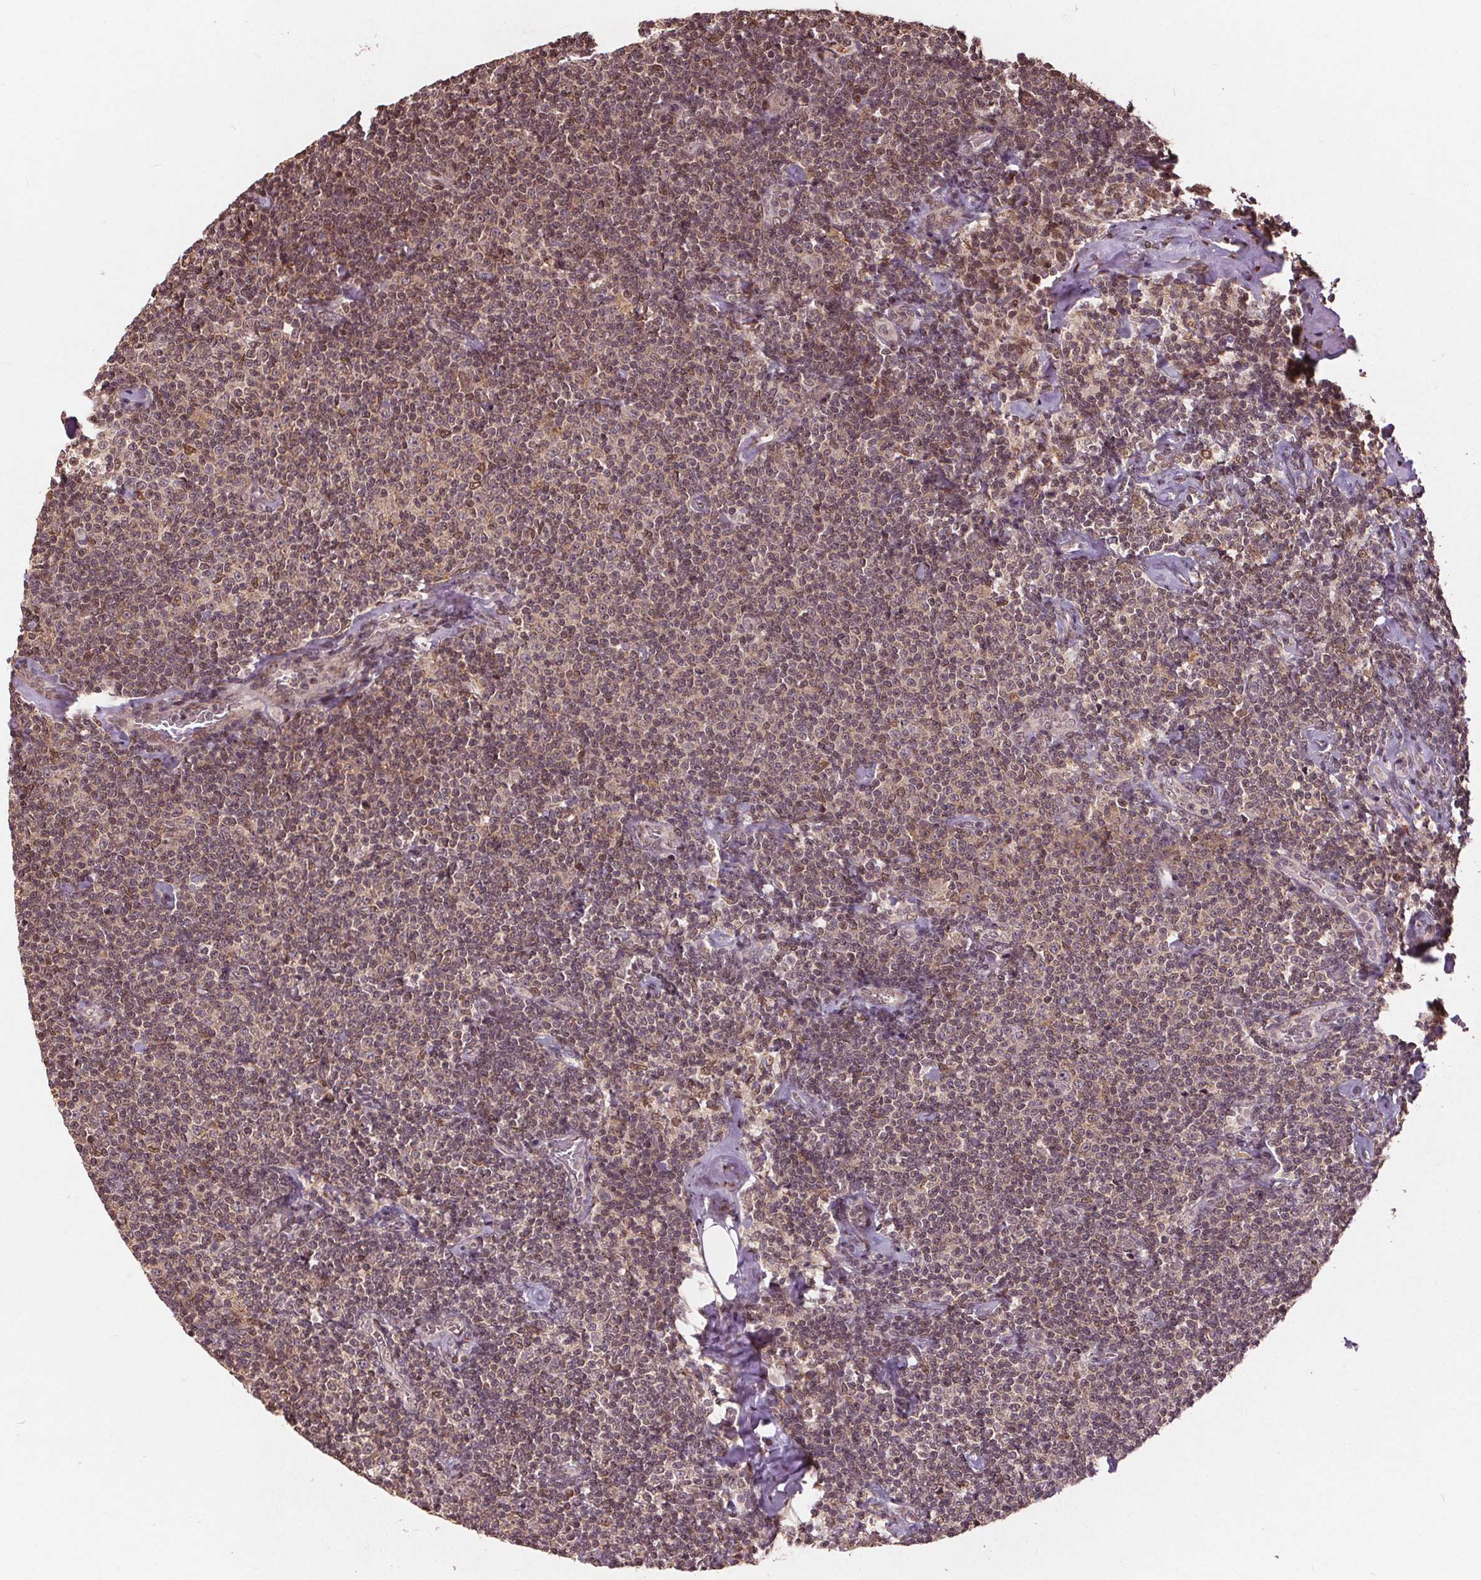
{"staining": {"intensity": "moderate", "quantity": "25%-75%", "location": "nuclear"}, "tissue": "lymphoma", "cell_type": "Tumor cells", "image_type": "cancer", "snomed": [{"axis": "morphology", "description": "Malignant lymphoma, non-Hodgkin's type, Low grade"}, {"axis": "topography", "description": "Lymph node"}], "caption": "Immunohistochemical staining of human lymphoma shows medium levels of moderate nuclear protein positivity in approximately 25%-75% of tumor cells. Using DAB (3,3'-diaminobenzidine) (brown) and hematoxylin (blue) stains, captured at high magnification using brightfield microscopy.", "gene": "HIF1AN", "patient": {"sex": "male", "age": 81}}